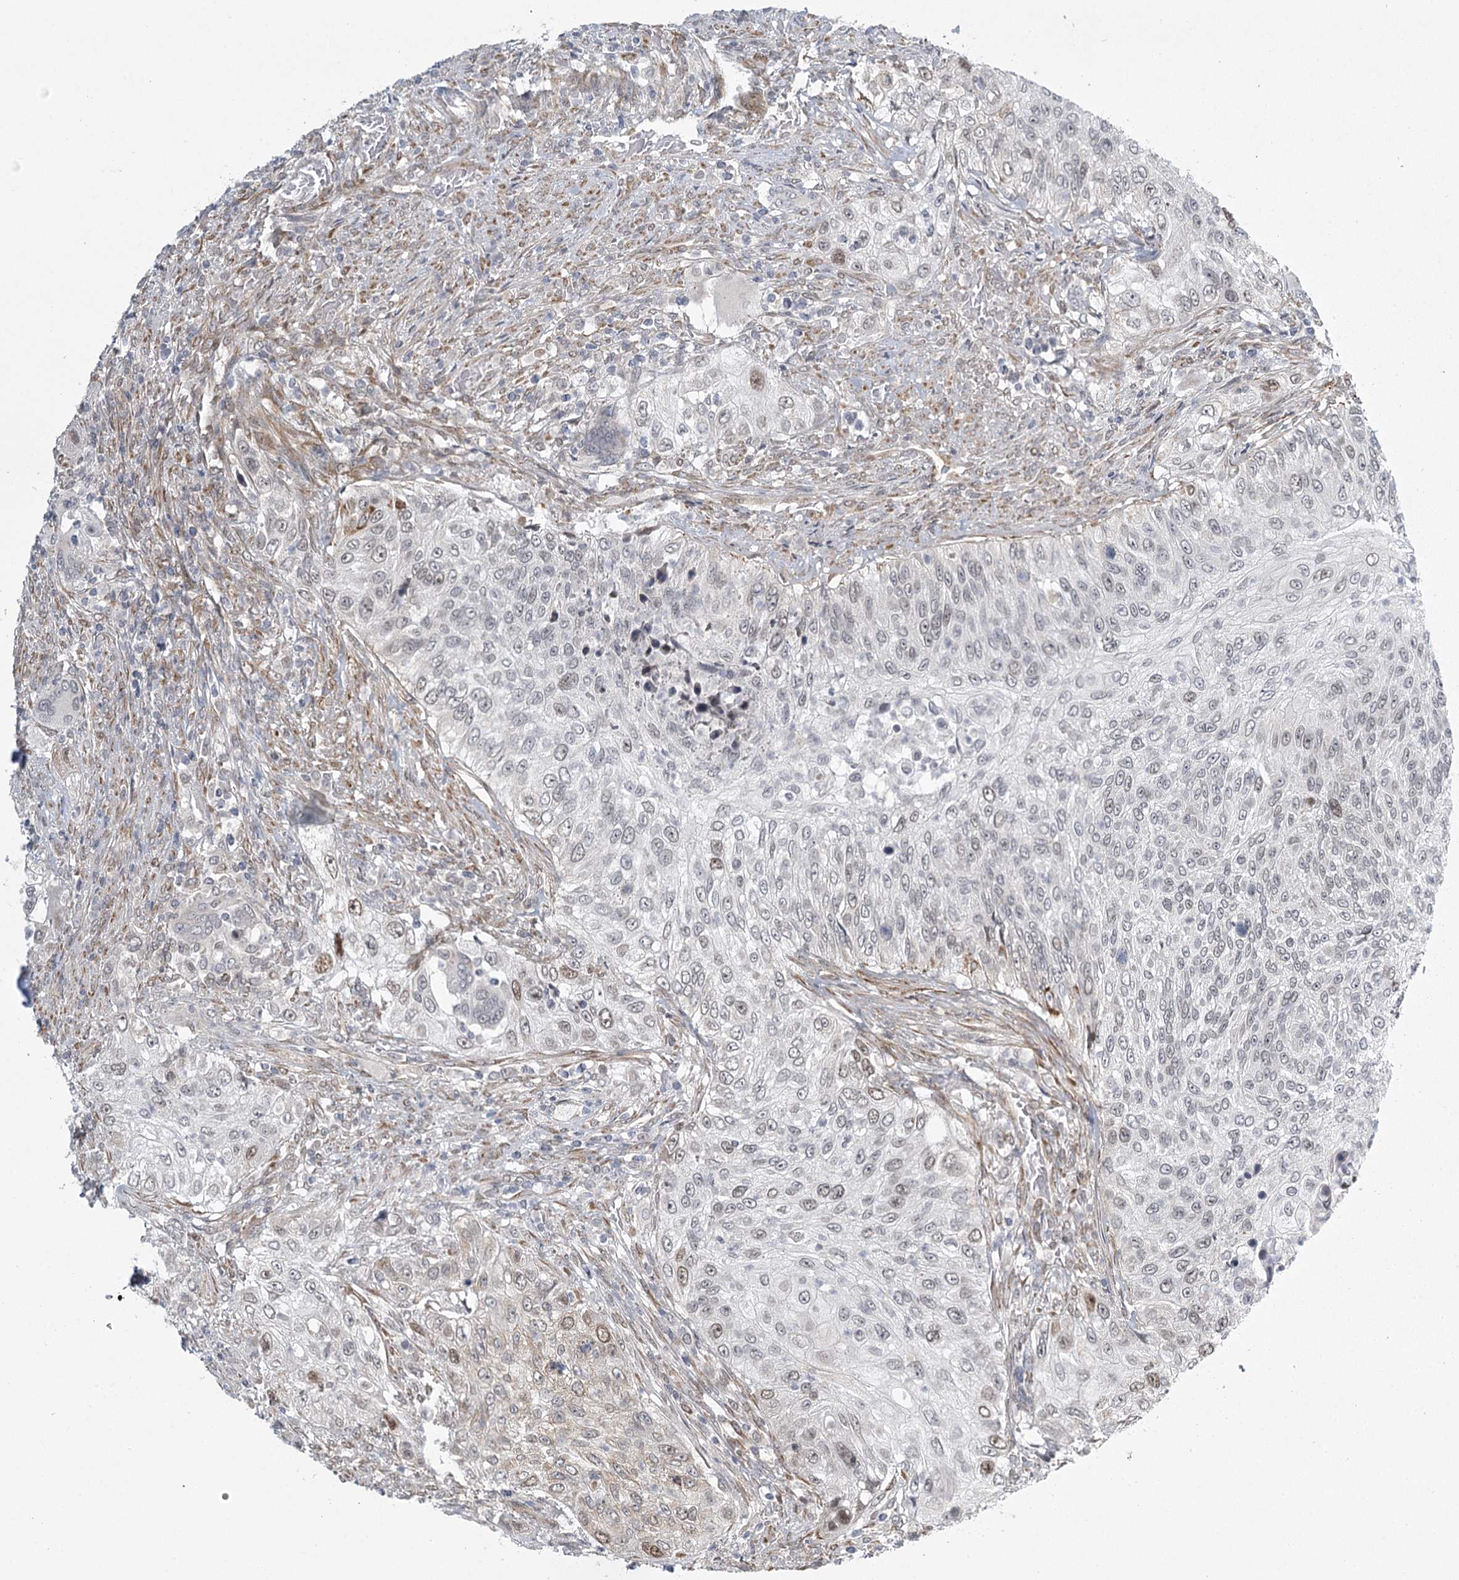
{"staining": {"intensity": "moderate", "quantity": "<25%", "location": "nuclear"}, "tissue": "urothelial cancer", "cell_type": "Tumor cells", "image_type": "cancer", "snomed": [{"axis": "morphology", "description": "Urothelial carcinoma, High grade"}, {"axis": "topography", "description": "Urinary bladder"}], "caption": "High-power microscopy captured an immunohistochemistry (IHC) photomicrograph of urothelial carcinoma (high-grade), revealing moderate nuclear staining in approximately <25% of tumor cells.", "gene": "MED28", "patient": {"sex": "female", "age": 60}}